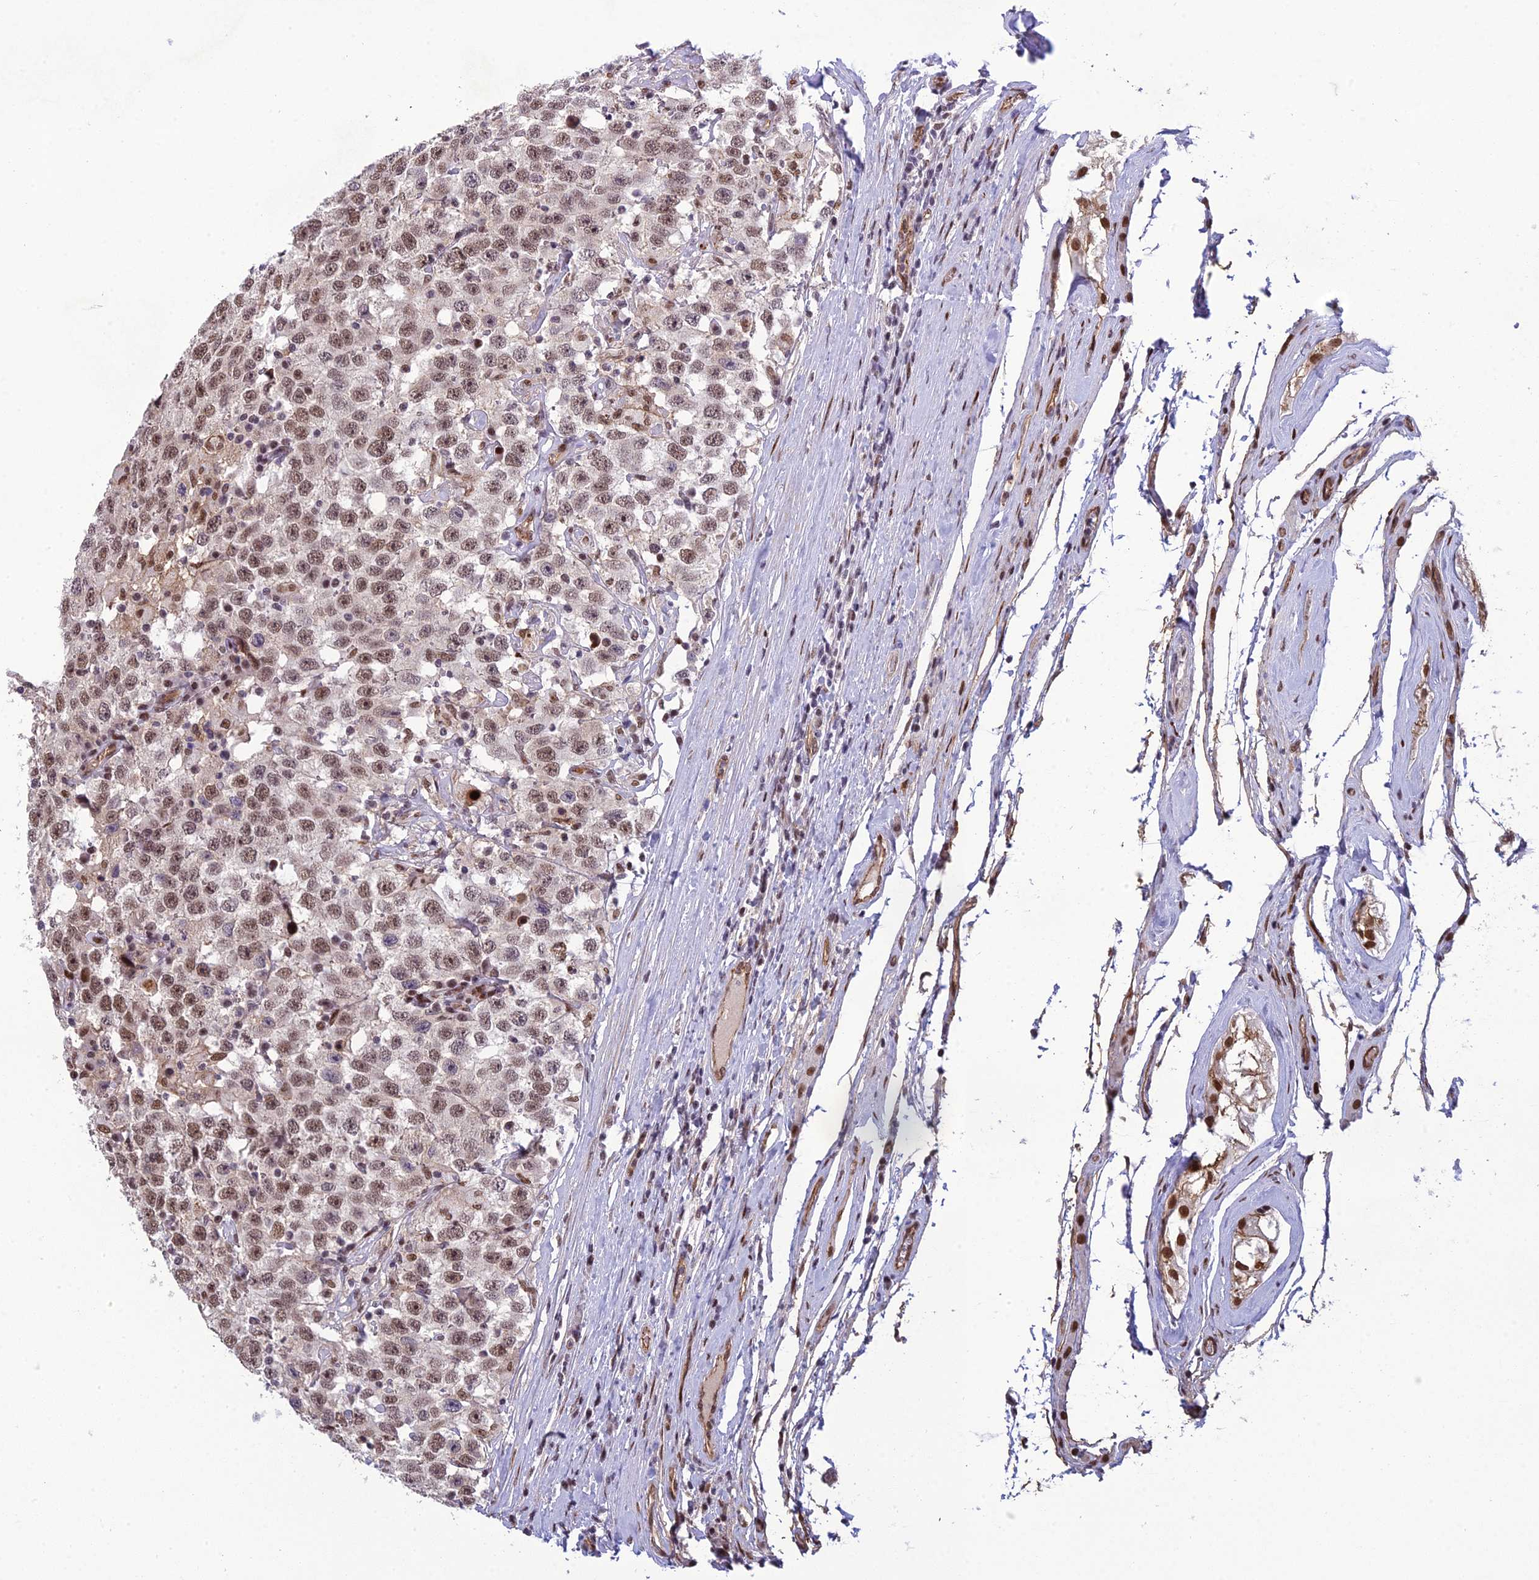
{"staining": {"intensity": "moderate", "quantity": ">75%", "location": "nuclear"}, "tissue": "testis cancer", "cell_type": "Tumor cells", "image_type": "cancer", "snomed": [{"axis": "morphology", "description": "Seminoma, NOS"}, {"axis": "topography", "description": "Testis"}], "caption": "DAB (3,3'-diaminobenzidine) immunohistochemical staining of human testis cancer displays moderate nuclear protein staining in approximately >75% of tumor cells.", "gene": "RANBP3", "patient": {"sex": "male", "age": 41}}